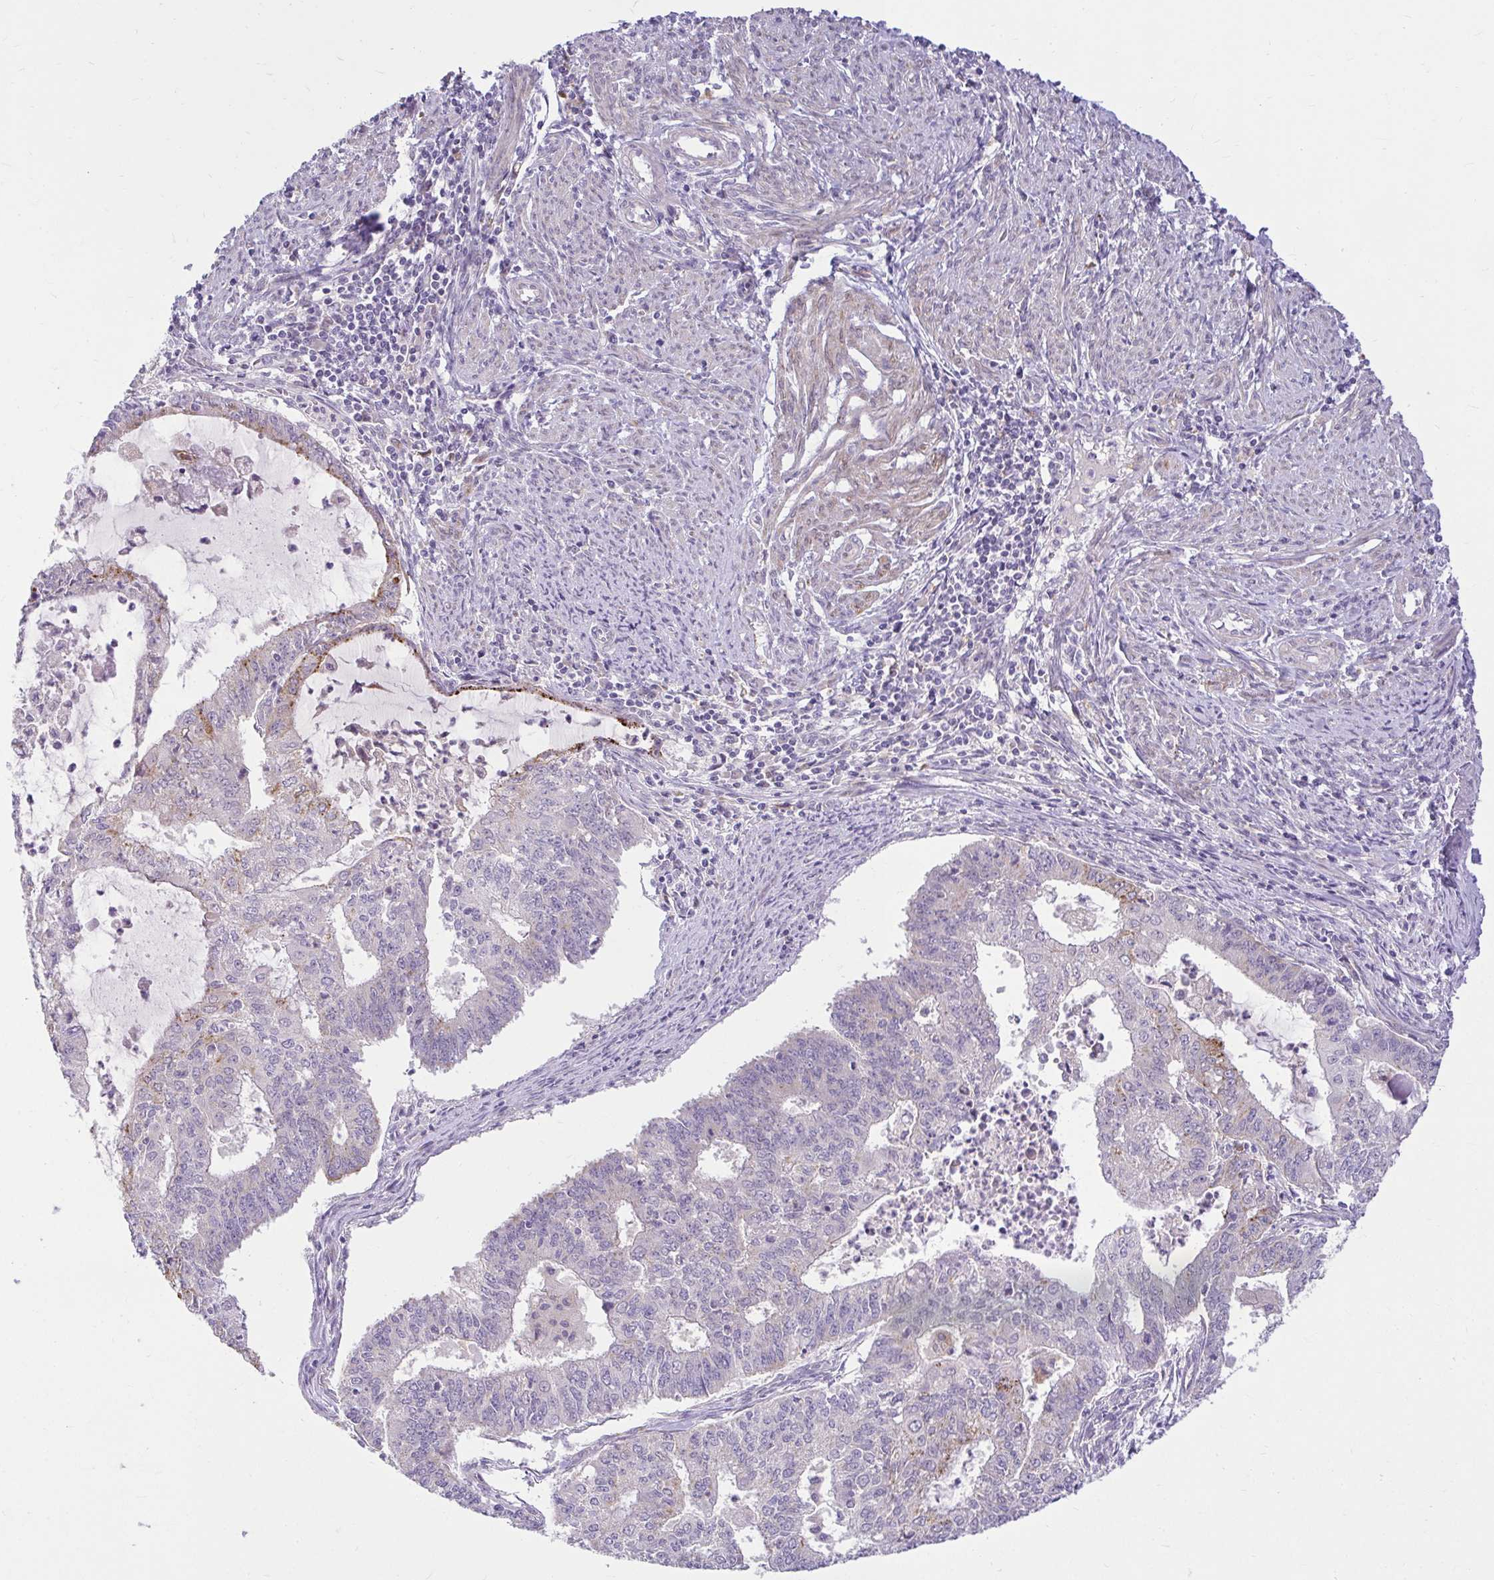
{"staining": {"intensity": "moderate", "quantity": "<25%", "location": "cytoplasmic/membranous"}, "tissue": "endometrial cancer", "cell_type": "Tumor cells", "image_type": "cancer", "snomed": [{"axis": "morphology", "description": "Adenocarcinoma, NOS"}, {"axis": "topography", "description": "Endometrium"}], "caption": "The immunohistochemical stain labels moderate cytoplasmic/membranous expression in tumor cells of endometrial cancer tissue.", "gene": "PKN3", "patient": {"sex": "female", "age": 61}}